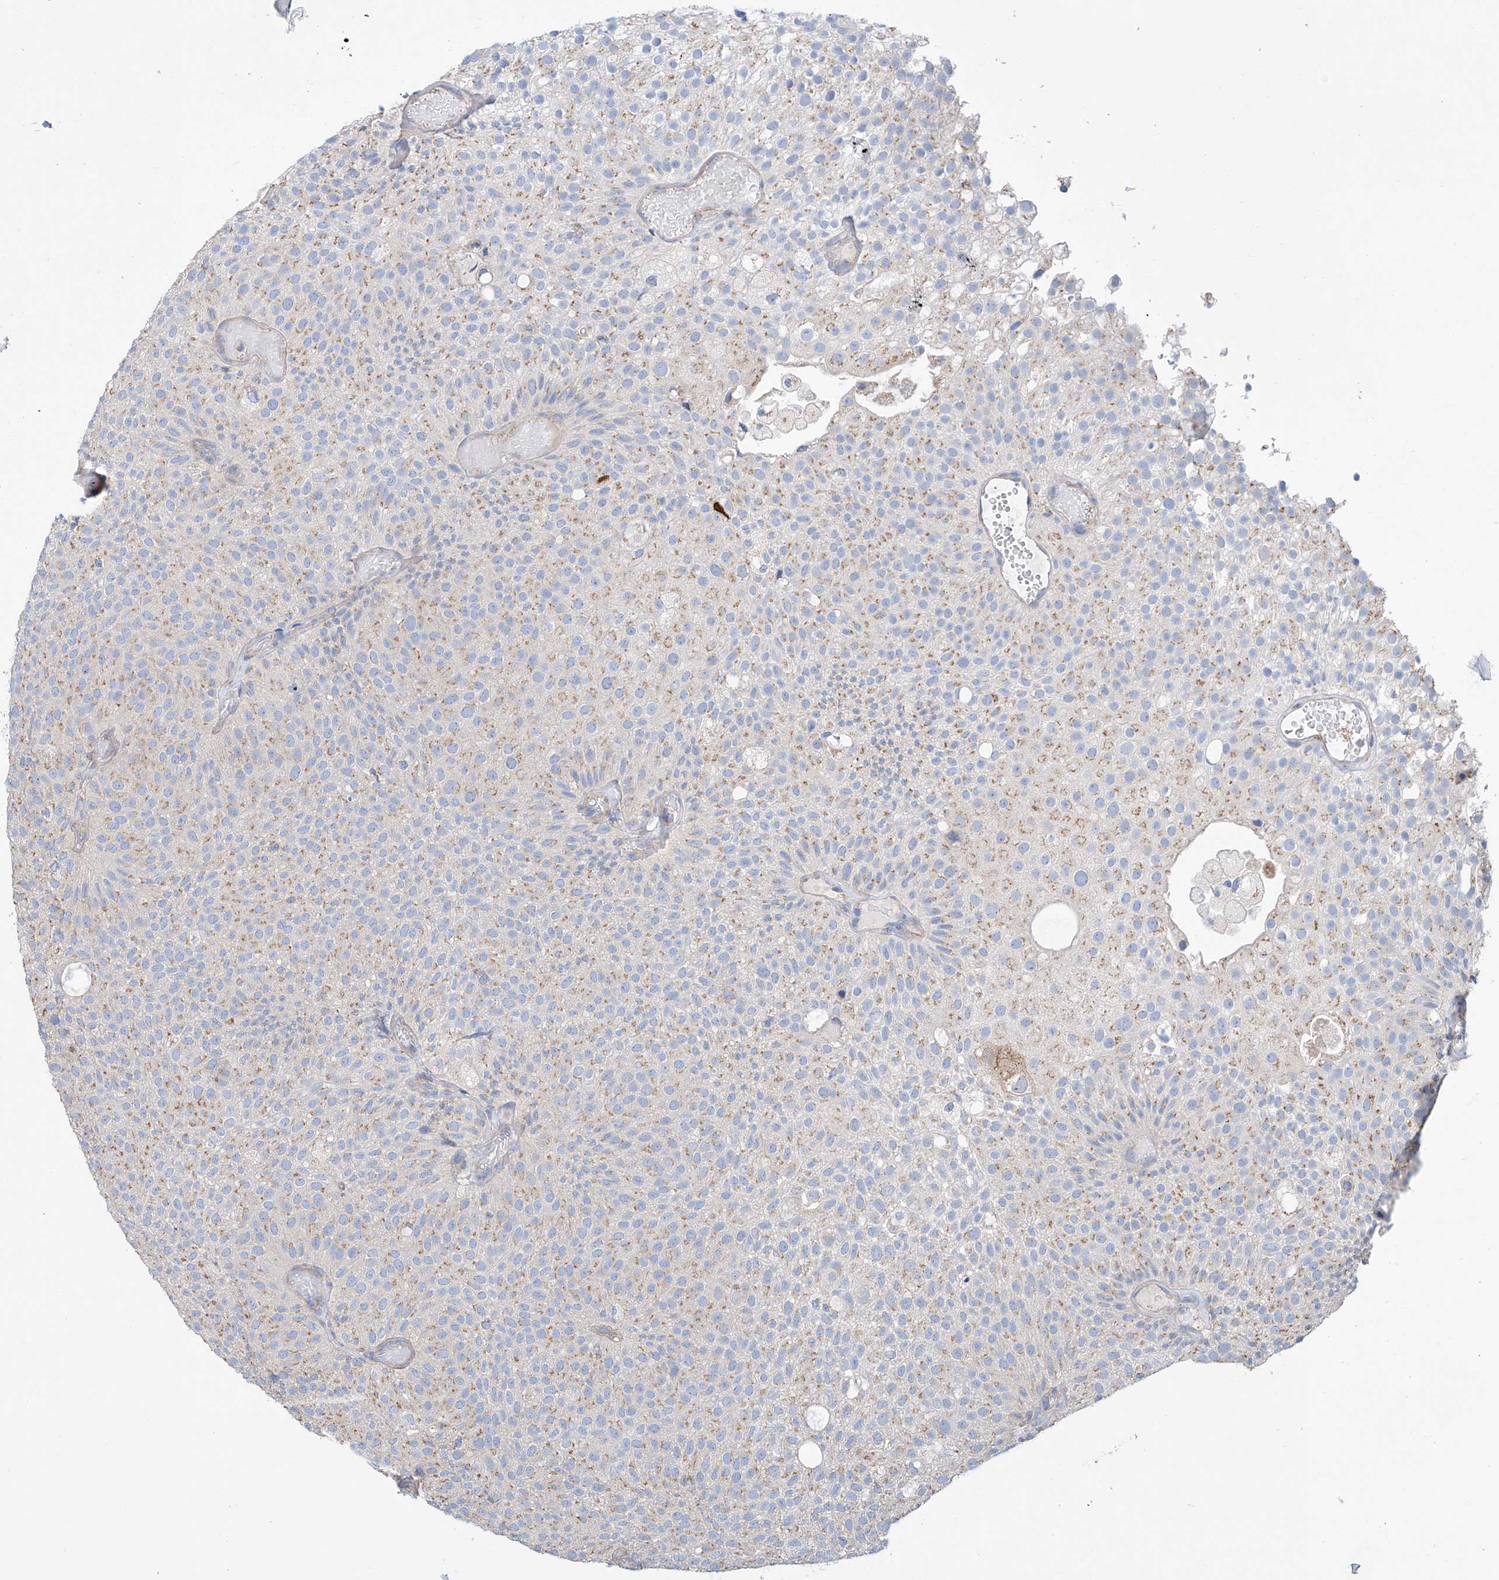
{"staining": {"intensity": "weak", "quantity": "25%-75%", "location": "cytoplasmic/membranous"}, "tissue": "urothelial cancer", "cell_type": "Tumor cells", "image_type": "cancer", "snomed": [{"axis": "morphology", "description": "Urothelial carcinoma, Low grade"}, {"axis": "topography", "description": "Urinary bladder"}], "caption": "Immunohistochemical staining of urothelial carcinoma (low-grade) reveals weak cytoplasmic/membranous protein expression in approximately 25%-75% of tumor cells. (DAB IHC, brown staining for protein, blue staining for nuclei).", "gene": "SLC22A7", "patient": {"sex": "male", "age": 78}}